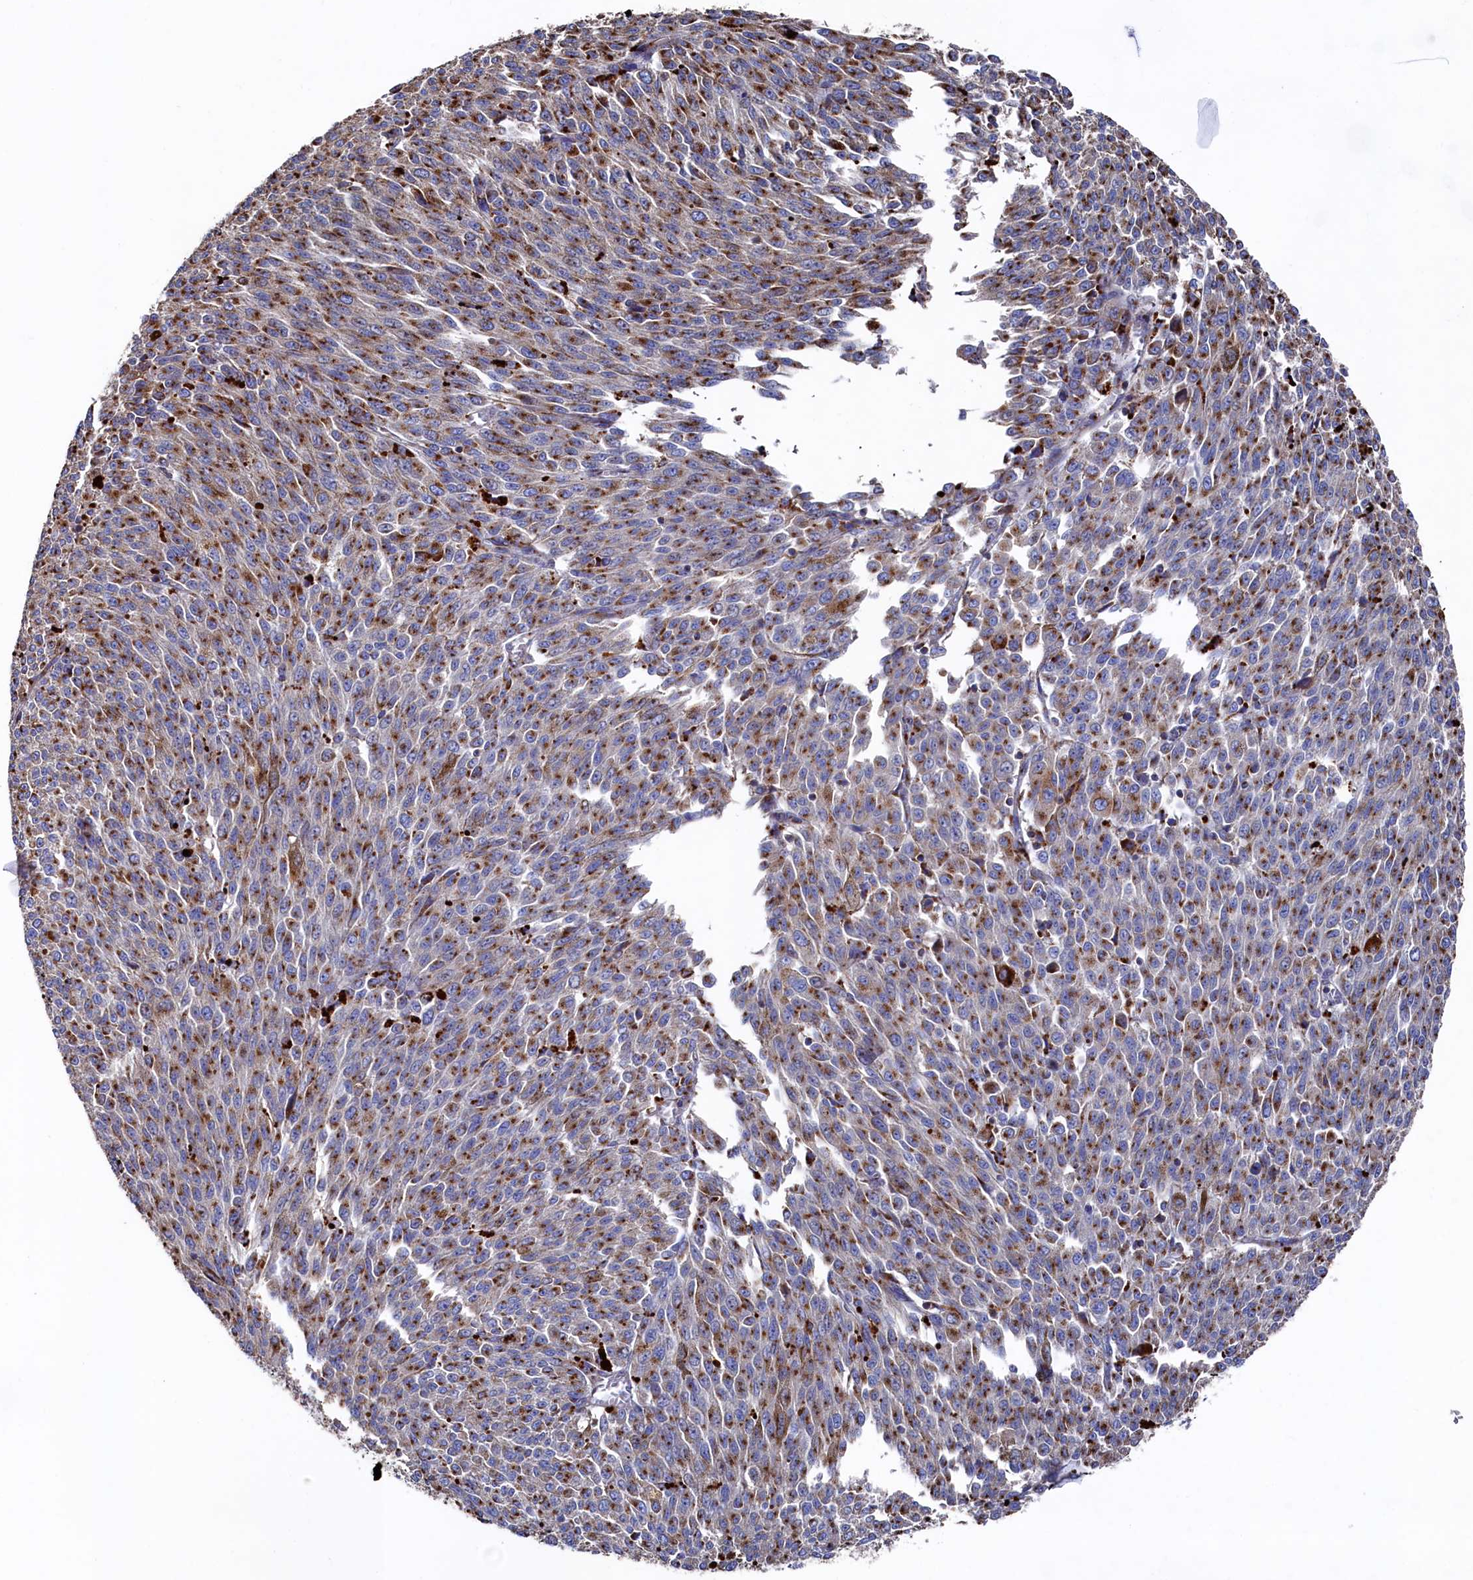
{"staining": {"intensity": "moderate", "quantity": ">75%", "location": "cytoplasmic/membranous"}, "tissue": "melanoma", "cell_type": "Tumor cells", "image_type": "cancer", "snomed": [{"axis": "morphology", "description": "Malignant melanoma, NOS"}, {"axis": "topography", "description": "Skin"}], "caption": "Moderate cytoplasmic/membranous protein positivity is appreciated in about >75% of tumor cells in melanoma. The protein is shown in brown color, while the nuclei are stained blue.", "gene": "PRRC1", "patient": {"sex": "female", "age": 52}}